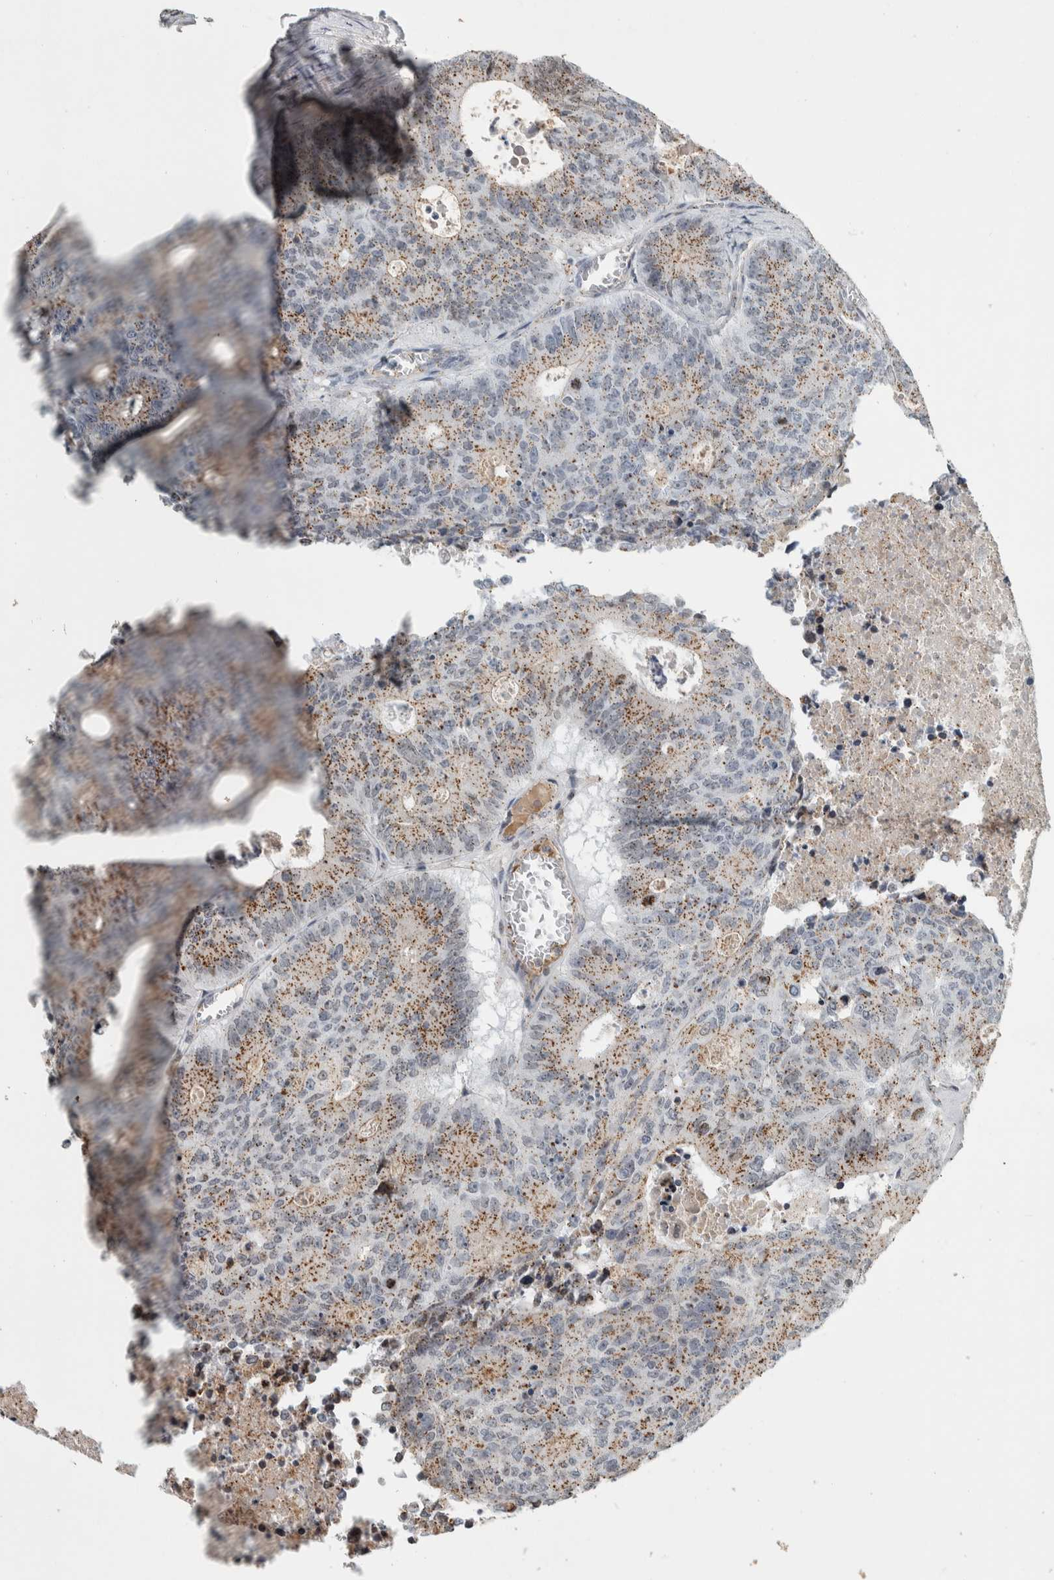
{"staining": {"intensity": "moderate", "quantity": ">75%", "location": "cytoplasmic/membranous"}, "tissue": "colorectal cancer", "cell_type": "Tumor cells", "image_type": "cancer", "snomed": [{"axis": "morphology", "description": "Adenocarcinoma, NOS"}, {"axis": "topography", "description": "Colon"}], "caption": "Human adenocarcinoma (colorectal) stained with a protein marker reveals moderate staining in tumor cells.", "gene": "MSL1", "patient": {"sex": "male", "age": 87}}